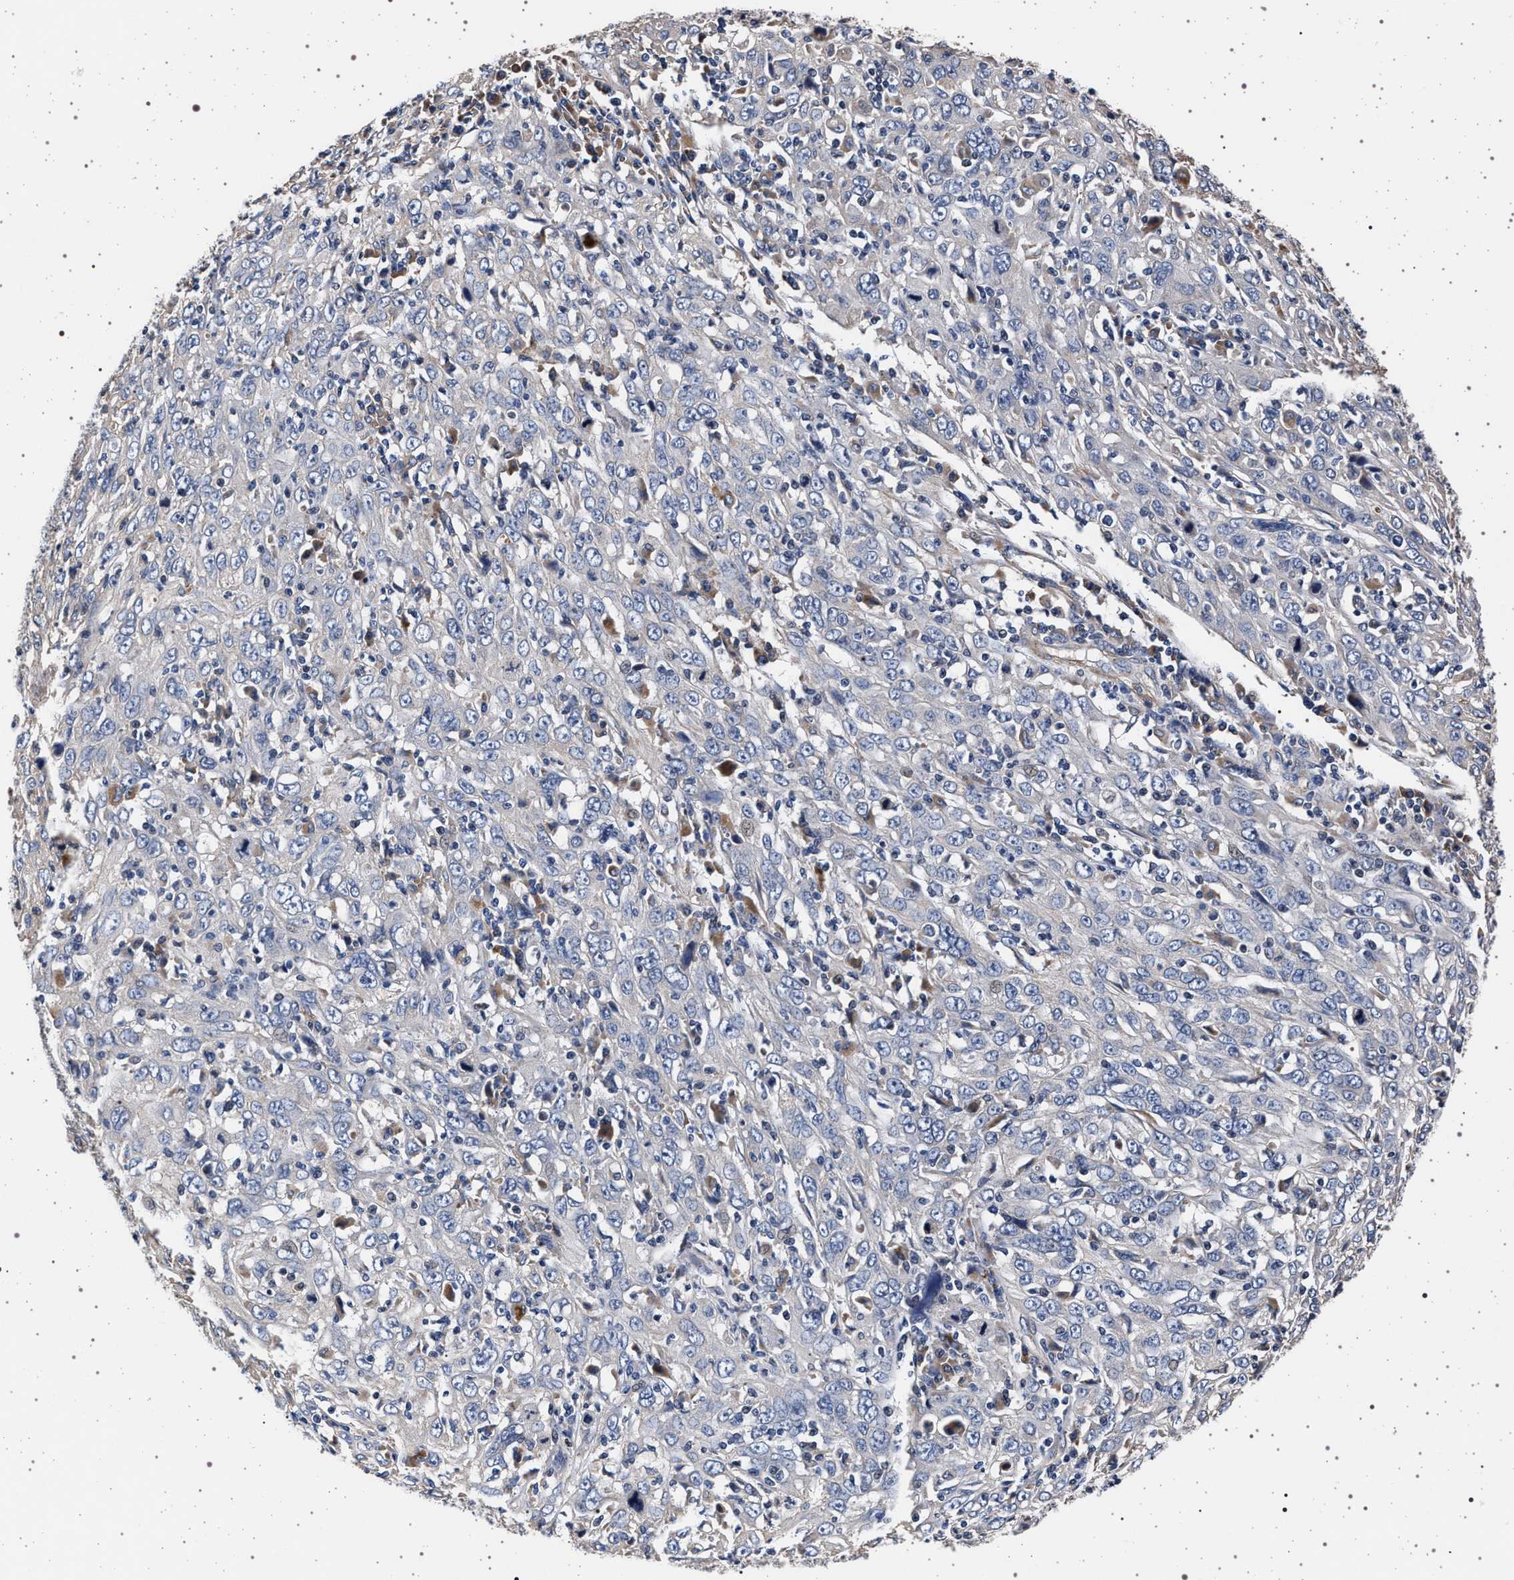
{"staining": {"intensity": "negative", "quantity": "none", "location": "none"}, "tissue": "cervical cancer", "cell_type": "Tumor cells", "image_type": "cancer", "snomed": [{"axis": "morphology", "description": "Squamous cell carcinoma, NOS"}, {"axis": "topography", "description": "Cervix"}], "caption": "High power microscopy photomicrograph of an immunohistochemistry histopathology image of cervical cancer, revealing no significant staining in tumor cells.", "gene": "KCNK6", "patient": {"sex": "female", "age": 46}}